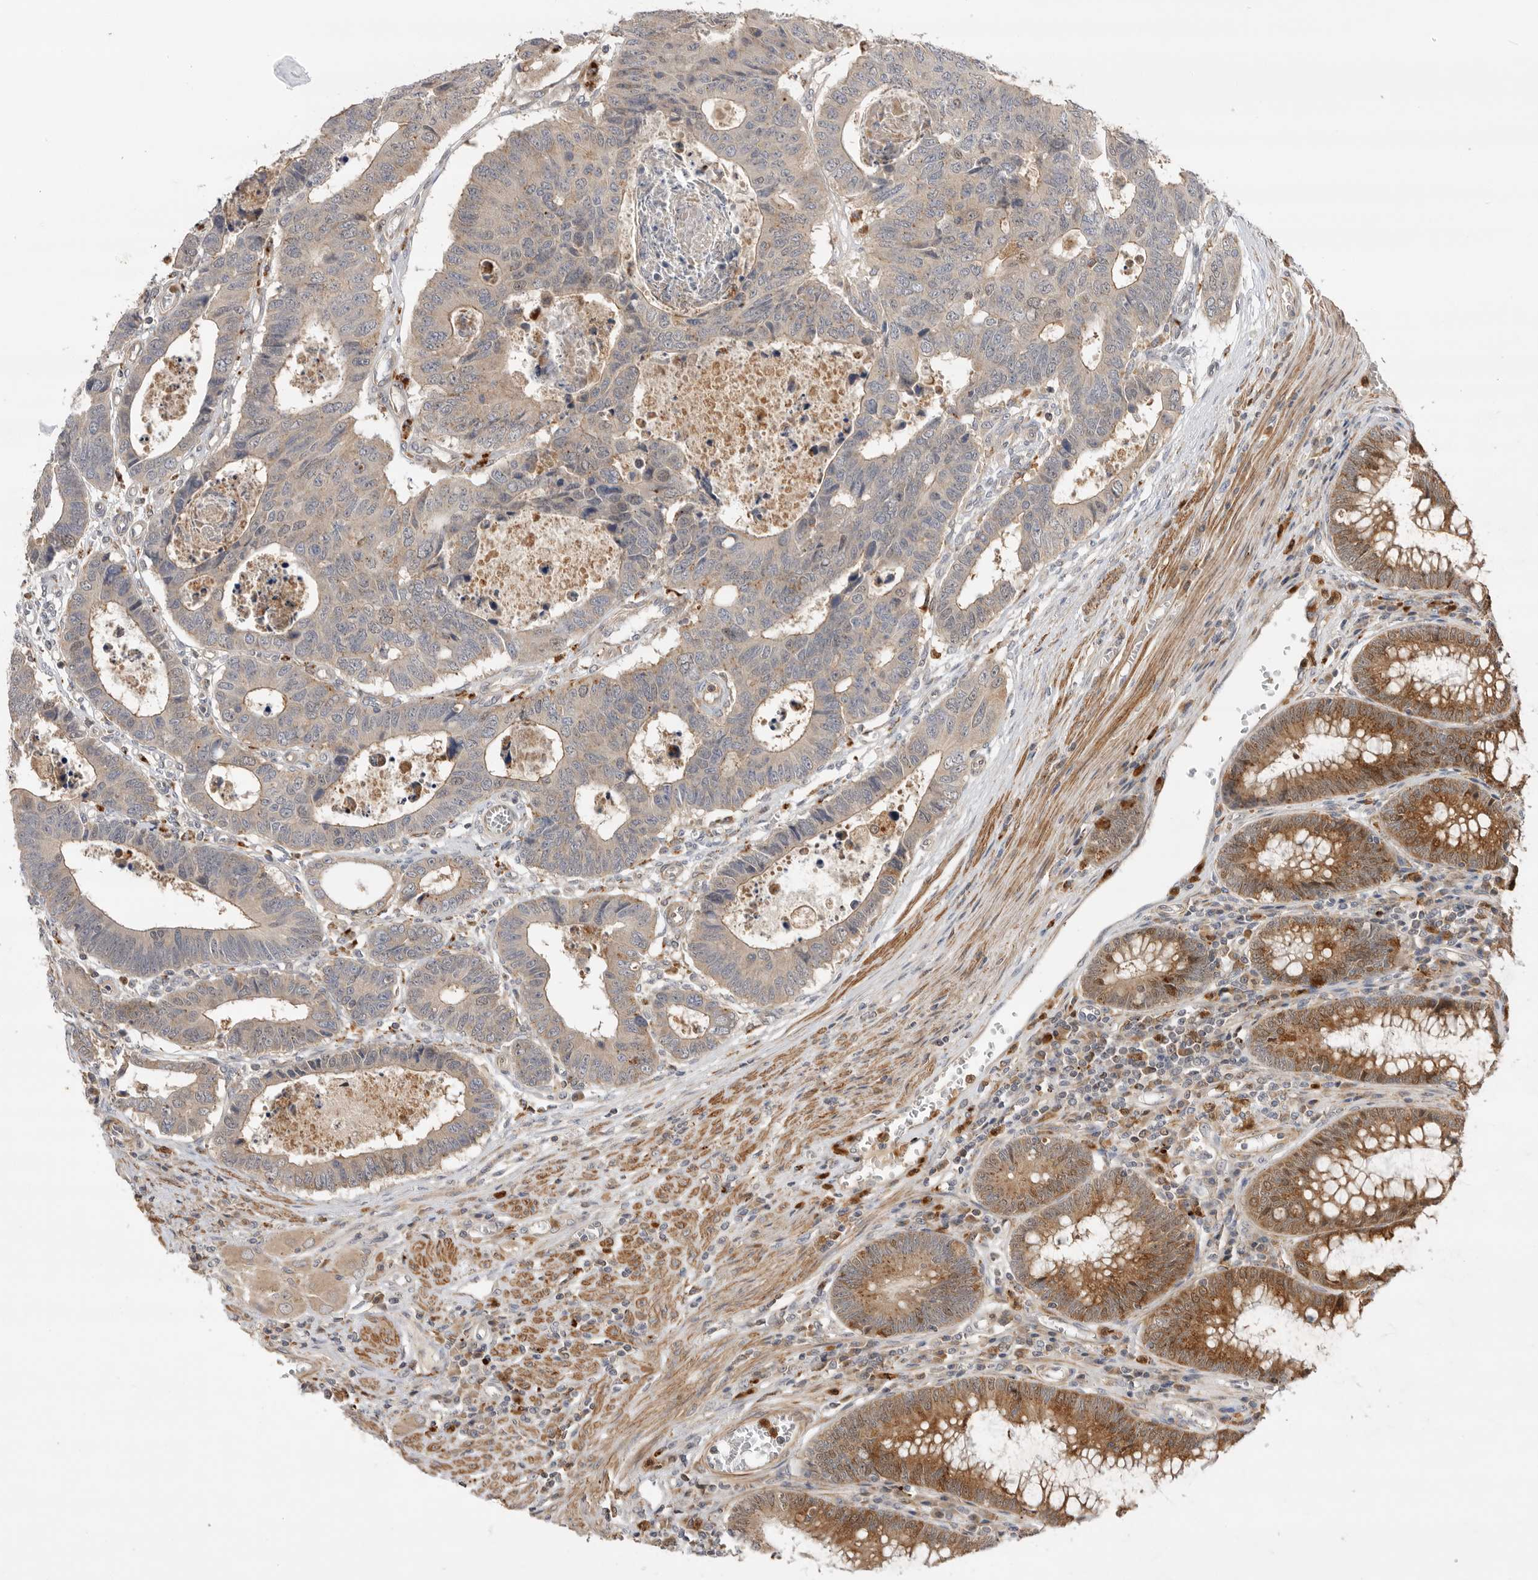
{"staining": {"intensity": "weak", "quantity": "<25%", "location": "cytoplasmic/membranous"}, "tissue": "colorectal cancer", "cell_type": "Tumor cells", "image_type": "cancer", "snomed": [{"axis": "morphology", "description": "Adenocarcinoma, NOS"}, {"axis": "topography", "description": "Rectum"}], "caption": "Colorectal cancer was stained to show a protein in brown. There is no significant expression in tumor cells.", "gene": "GNE", "patient": {"sex": "male", "age": 84}}